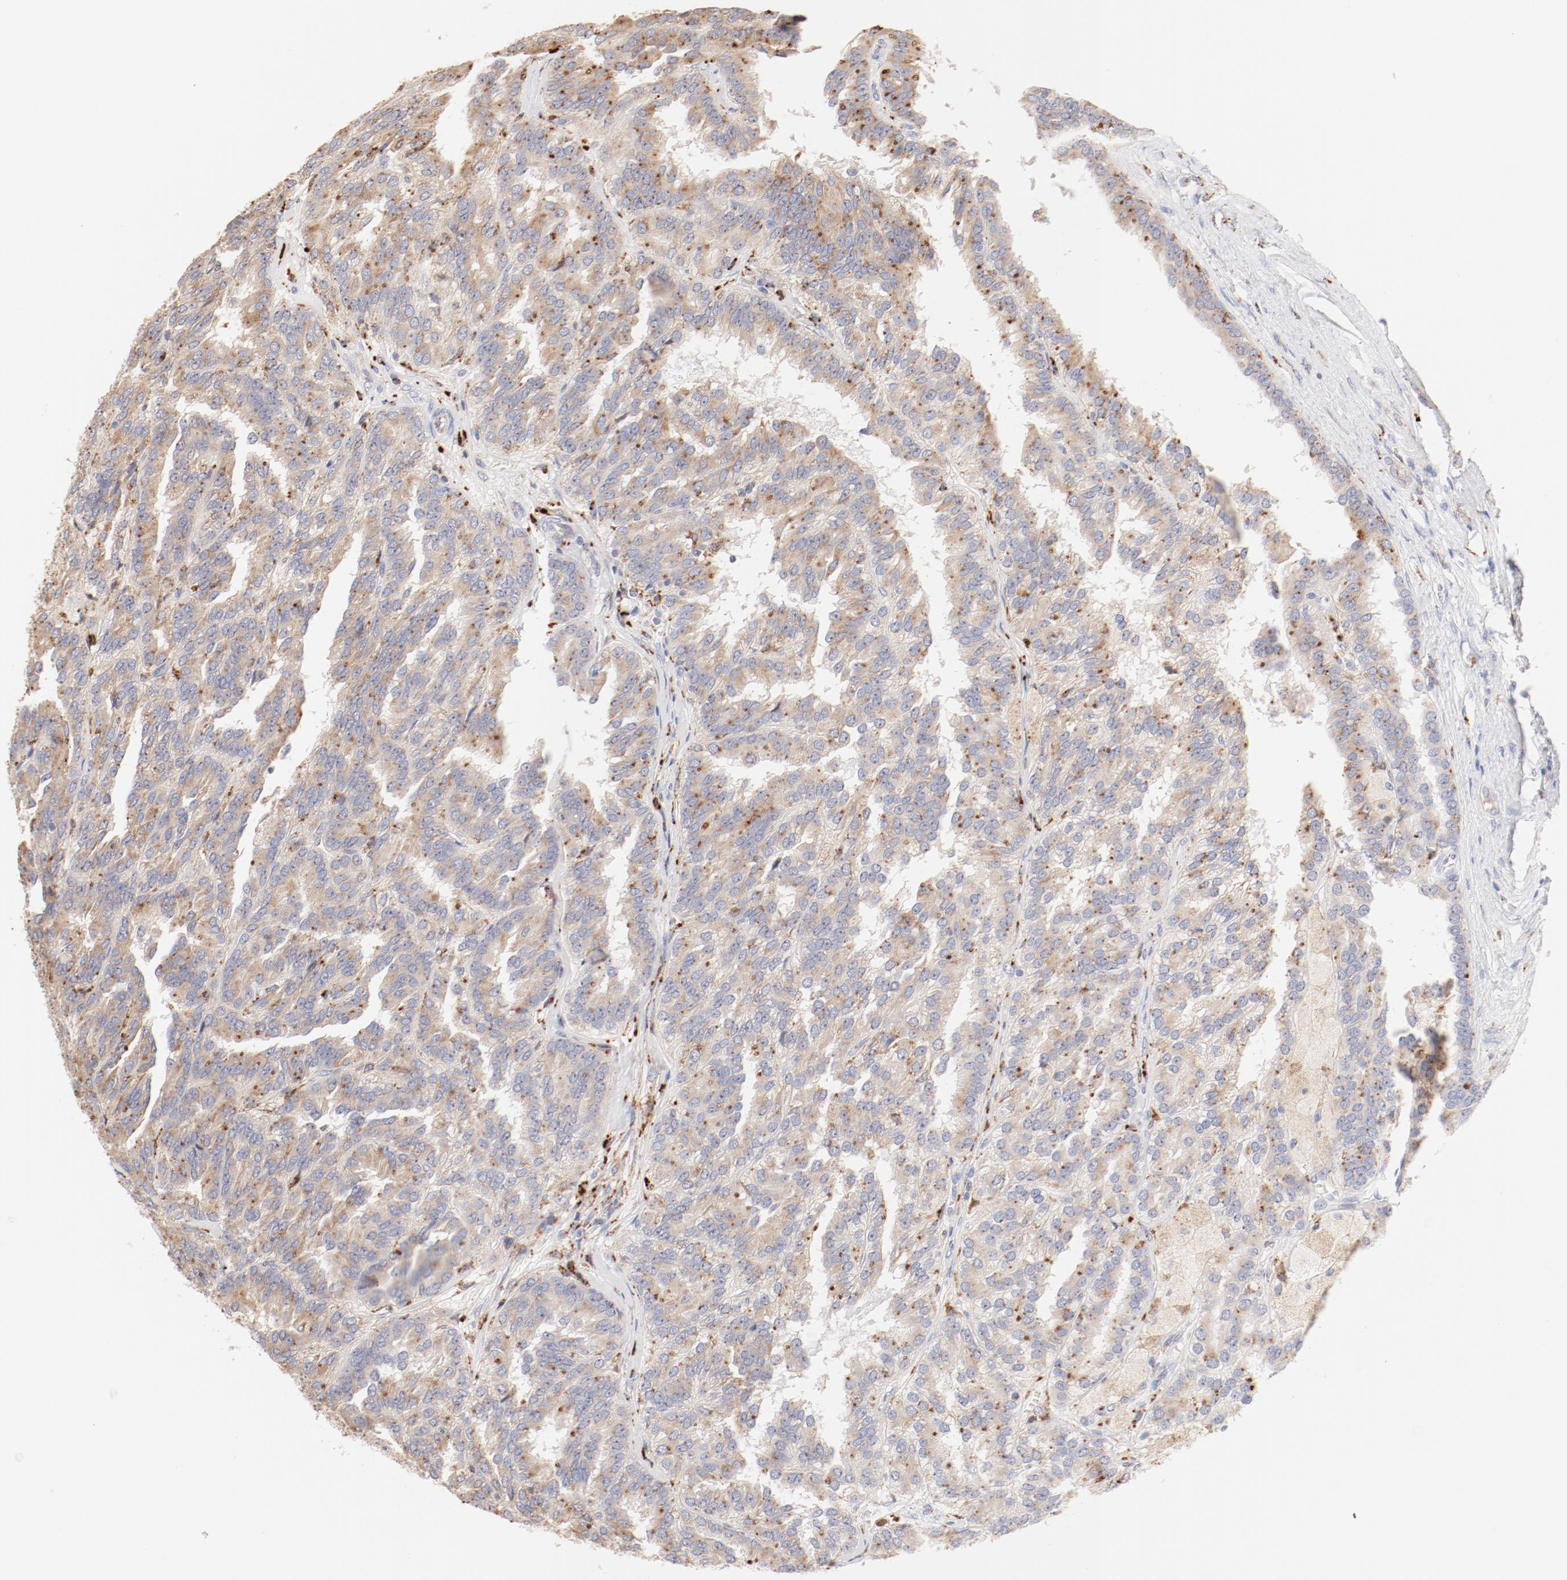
{"staining": {"intensity": "moderate", "quantity": ">75%", "location": "cytoplasmic/membranous"}, "tissue": "renal cancer", "cell_type": "Tumor cells", "image_type": "cancer", "snomed": [{"axis": "morphology", "description": "Adenocarcinoma, NOS"}, {"axis": "topography", "description": "Kidney"}], "caption": "An IHC image of neoplastic tissue is shown. Protein staining in brown shows moderate cytoplasmic/membranous positivity in adenocarcinoma (renal) within tumor cells. Immunohistochemistry (ihc) stains the protein in brown and the nuclei are stained blue.", "gene": "CTSH", "patient": {"sex": "male", "age": 46}}